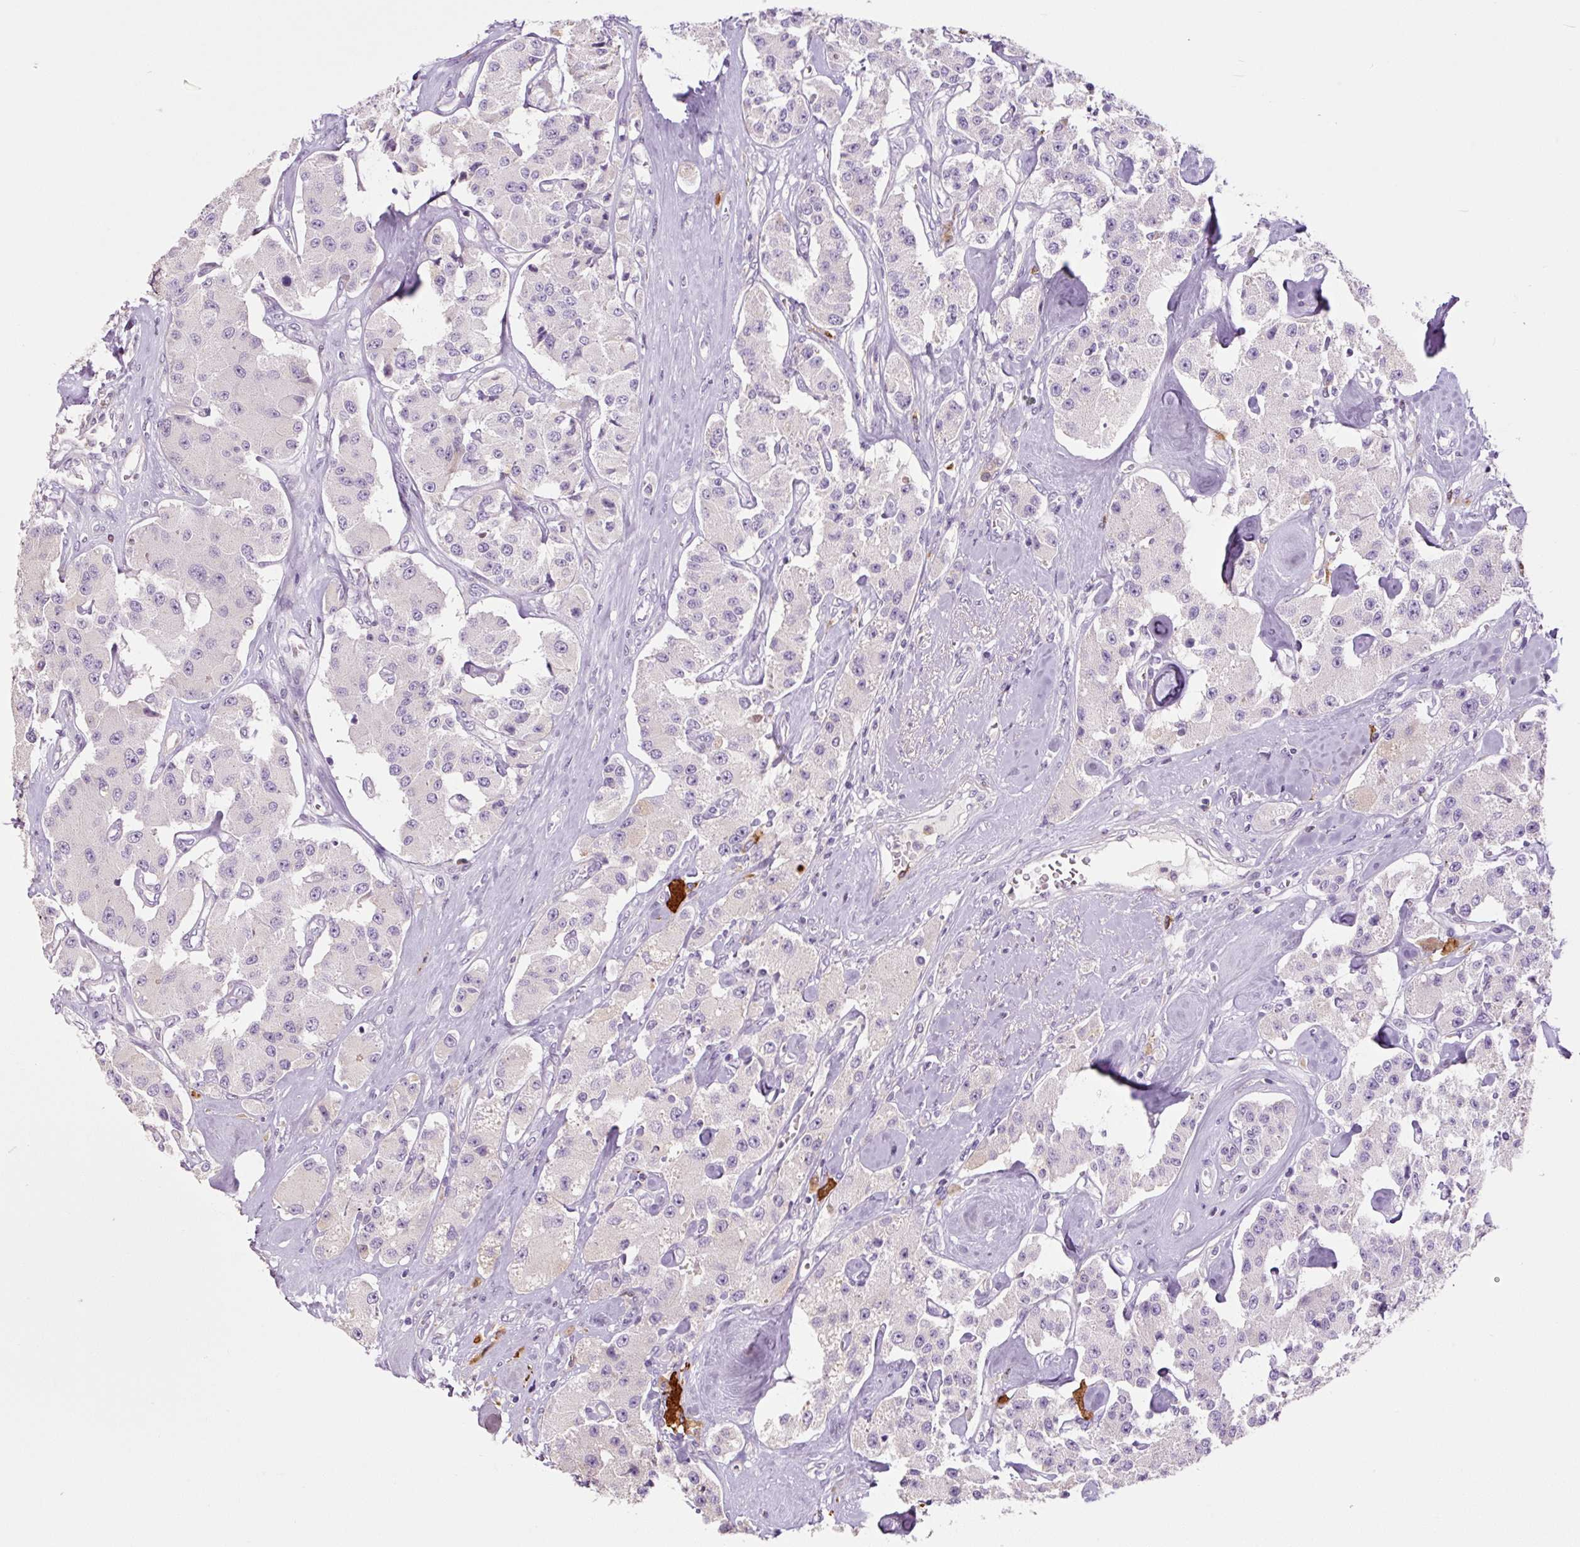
{"staining": {"intensity": "negative", "quantity": "none", "location": "none"}, "tissue": "carcinoid", "cell_type": "Tumor cells", "image_type": "cancer", "snomed": [{"axis": "morphology", "description": "Carcinoid, malignant, NOS"}, {"axis": "topography", "description": "Pancreas"}], "caption": "This is a image of IHC staining of carcinoid, which shows no expression in tumor cells.", "gene": "FUT10", "patient": {"sex": "male", "age": 41}}